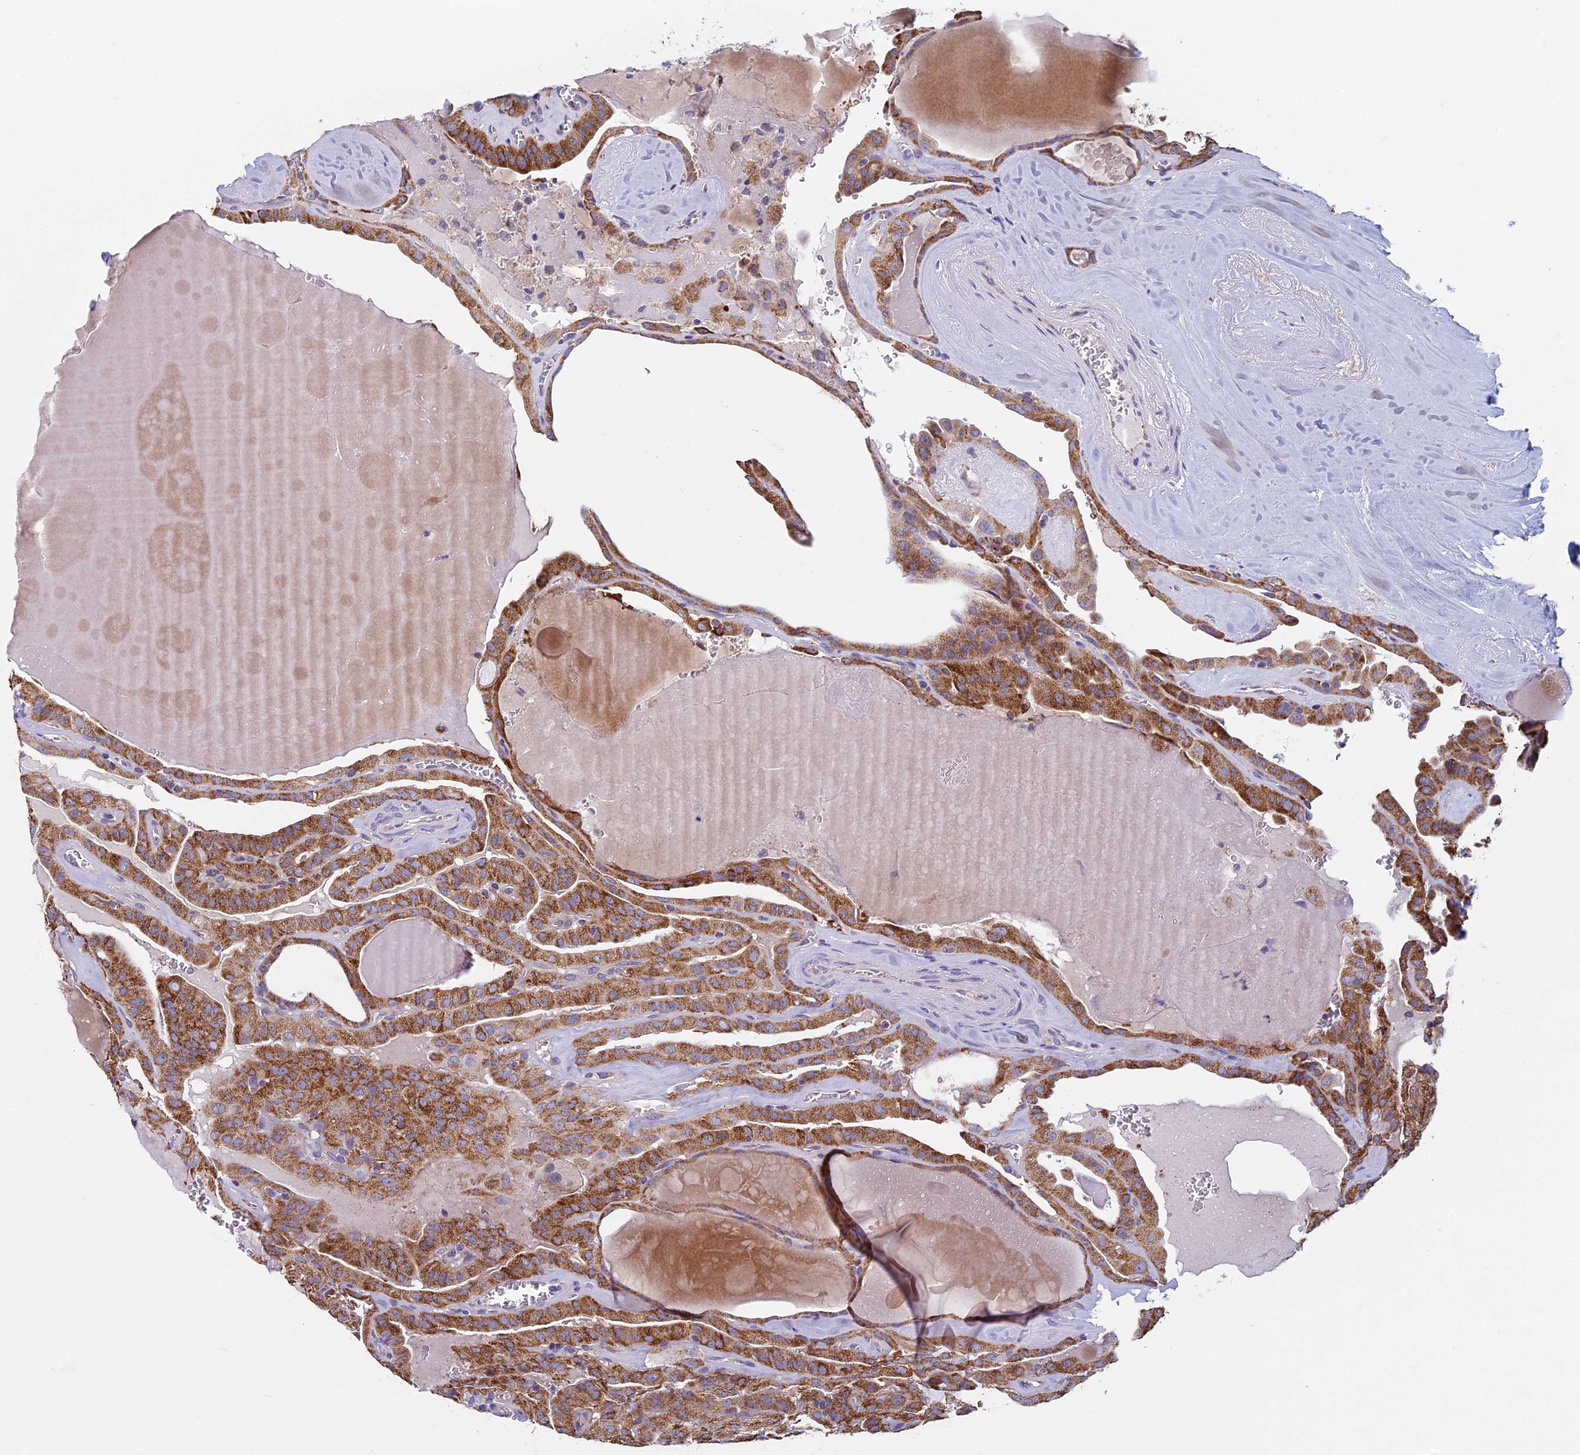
{"staining": {"intensity": "strong", "quantity": ">75%", "location": "cytoplasmic/membranous"}, "tissue": "thyroid cancer", "cell_type": "Tumor cells", "image_type": "cancer", "snomed": [{"axis": "morphology", "description": "Papillary adenocarcinoma, NOS"}, {"axis": "topography", "description": "Thyroid gland"}], "caption": "The image shows a brown stain indicating the presence of a protein in the cytoplasmic/membranous of tumor cells in thyroid cancer (papillary adenocarcinoma).", "gene": "MFSD12", "patient": {"sex": "male", "age": 52}}